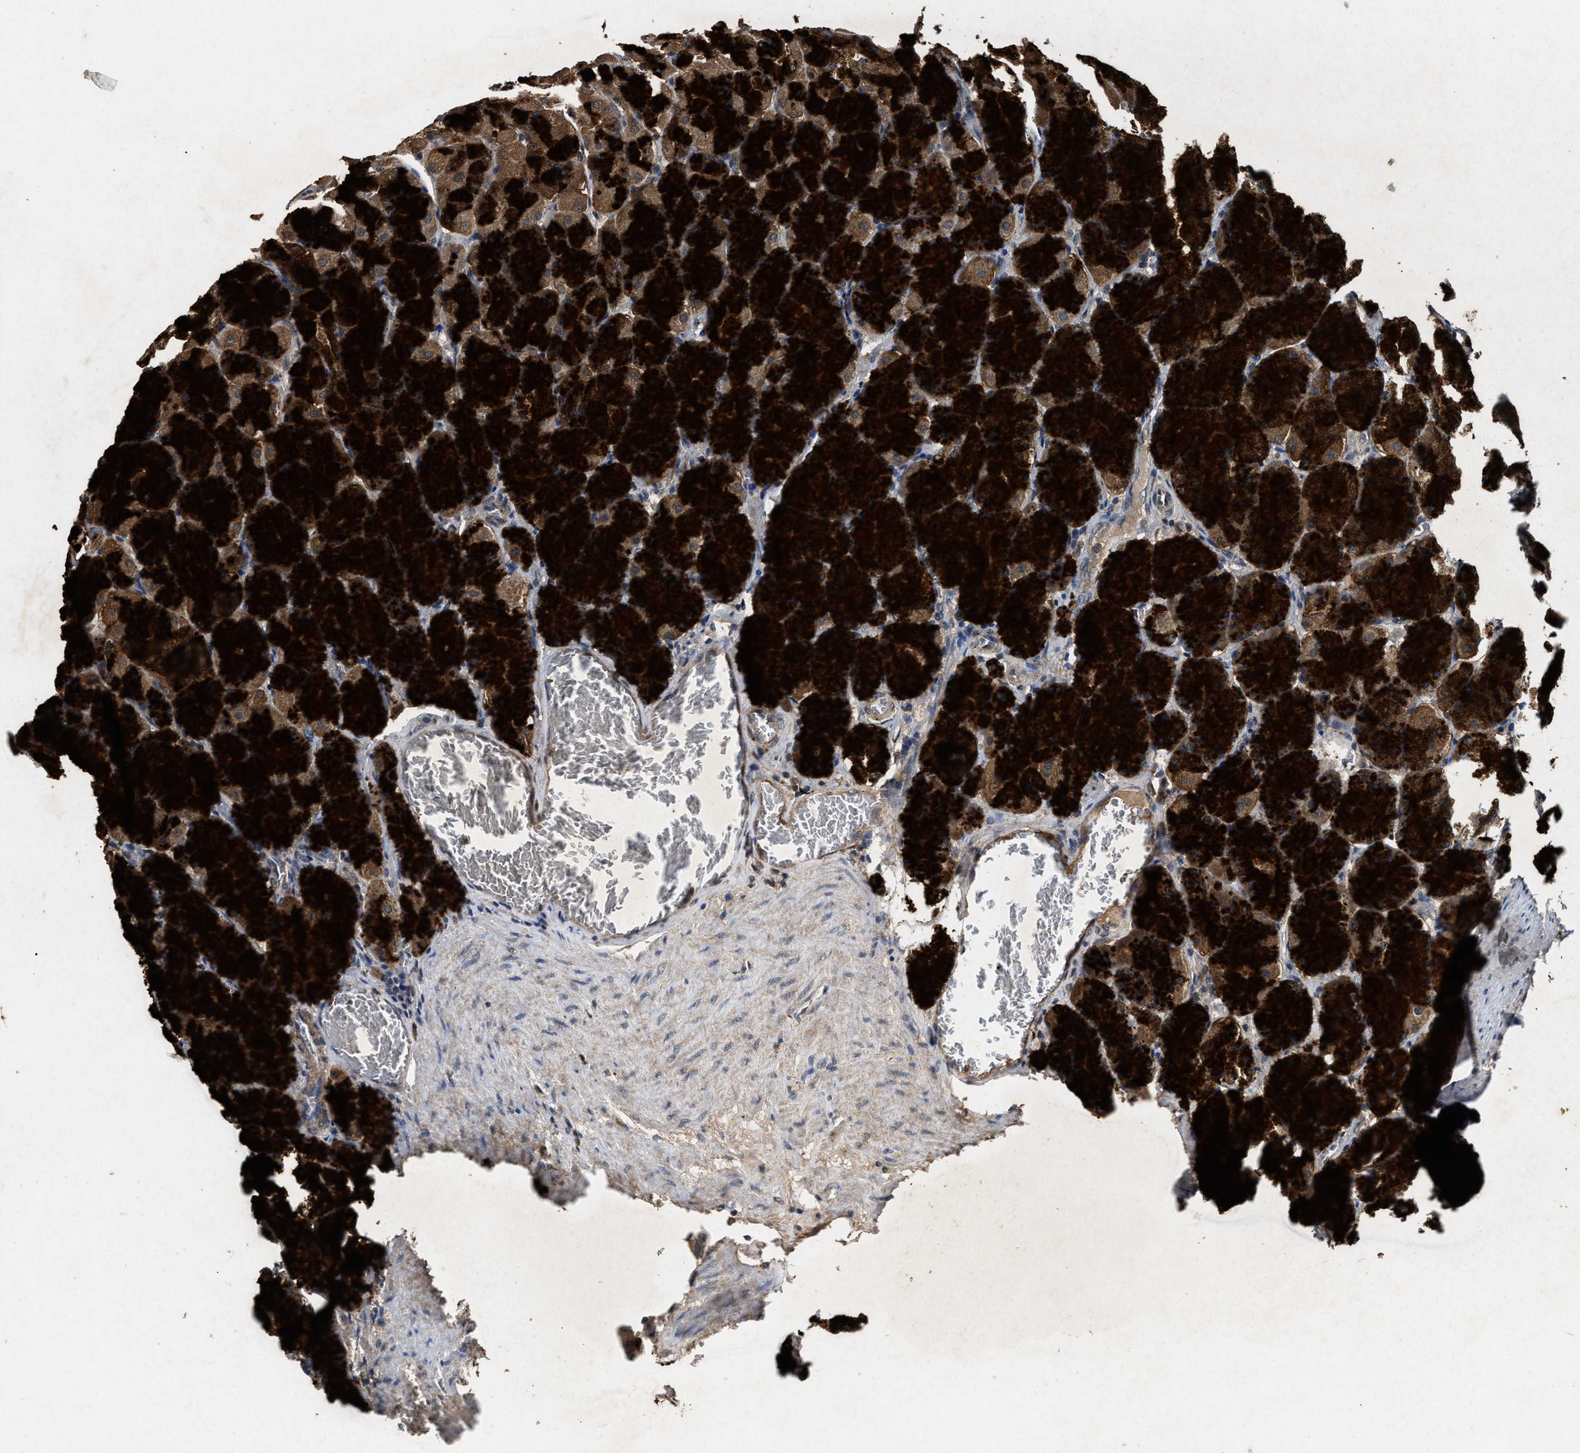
{"staining": {"intensity": "strong", "quantity": ">75%", "location": "cytoplasmic/membranous"}, "tissue": "stomach", "cell_type": "Glandular cells", "image_type": "normal", "snomed": [{"axis": "morphology", "description": "Normal tissue, NOS"}, {"axis": "topography", "description": "Stomach, upper"}], "caption": "Protein staining of benign stomach shows strong cytoplasmic/membranous staining in about >75% of glandular cells. The protein of interest is shown in brown color, while the nuclei are stained blue.", "gene": "PDAP1", "patient": {"sex": "female", "age": 56}}